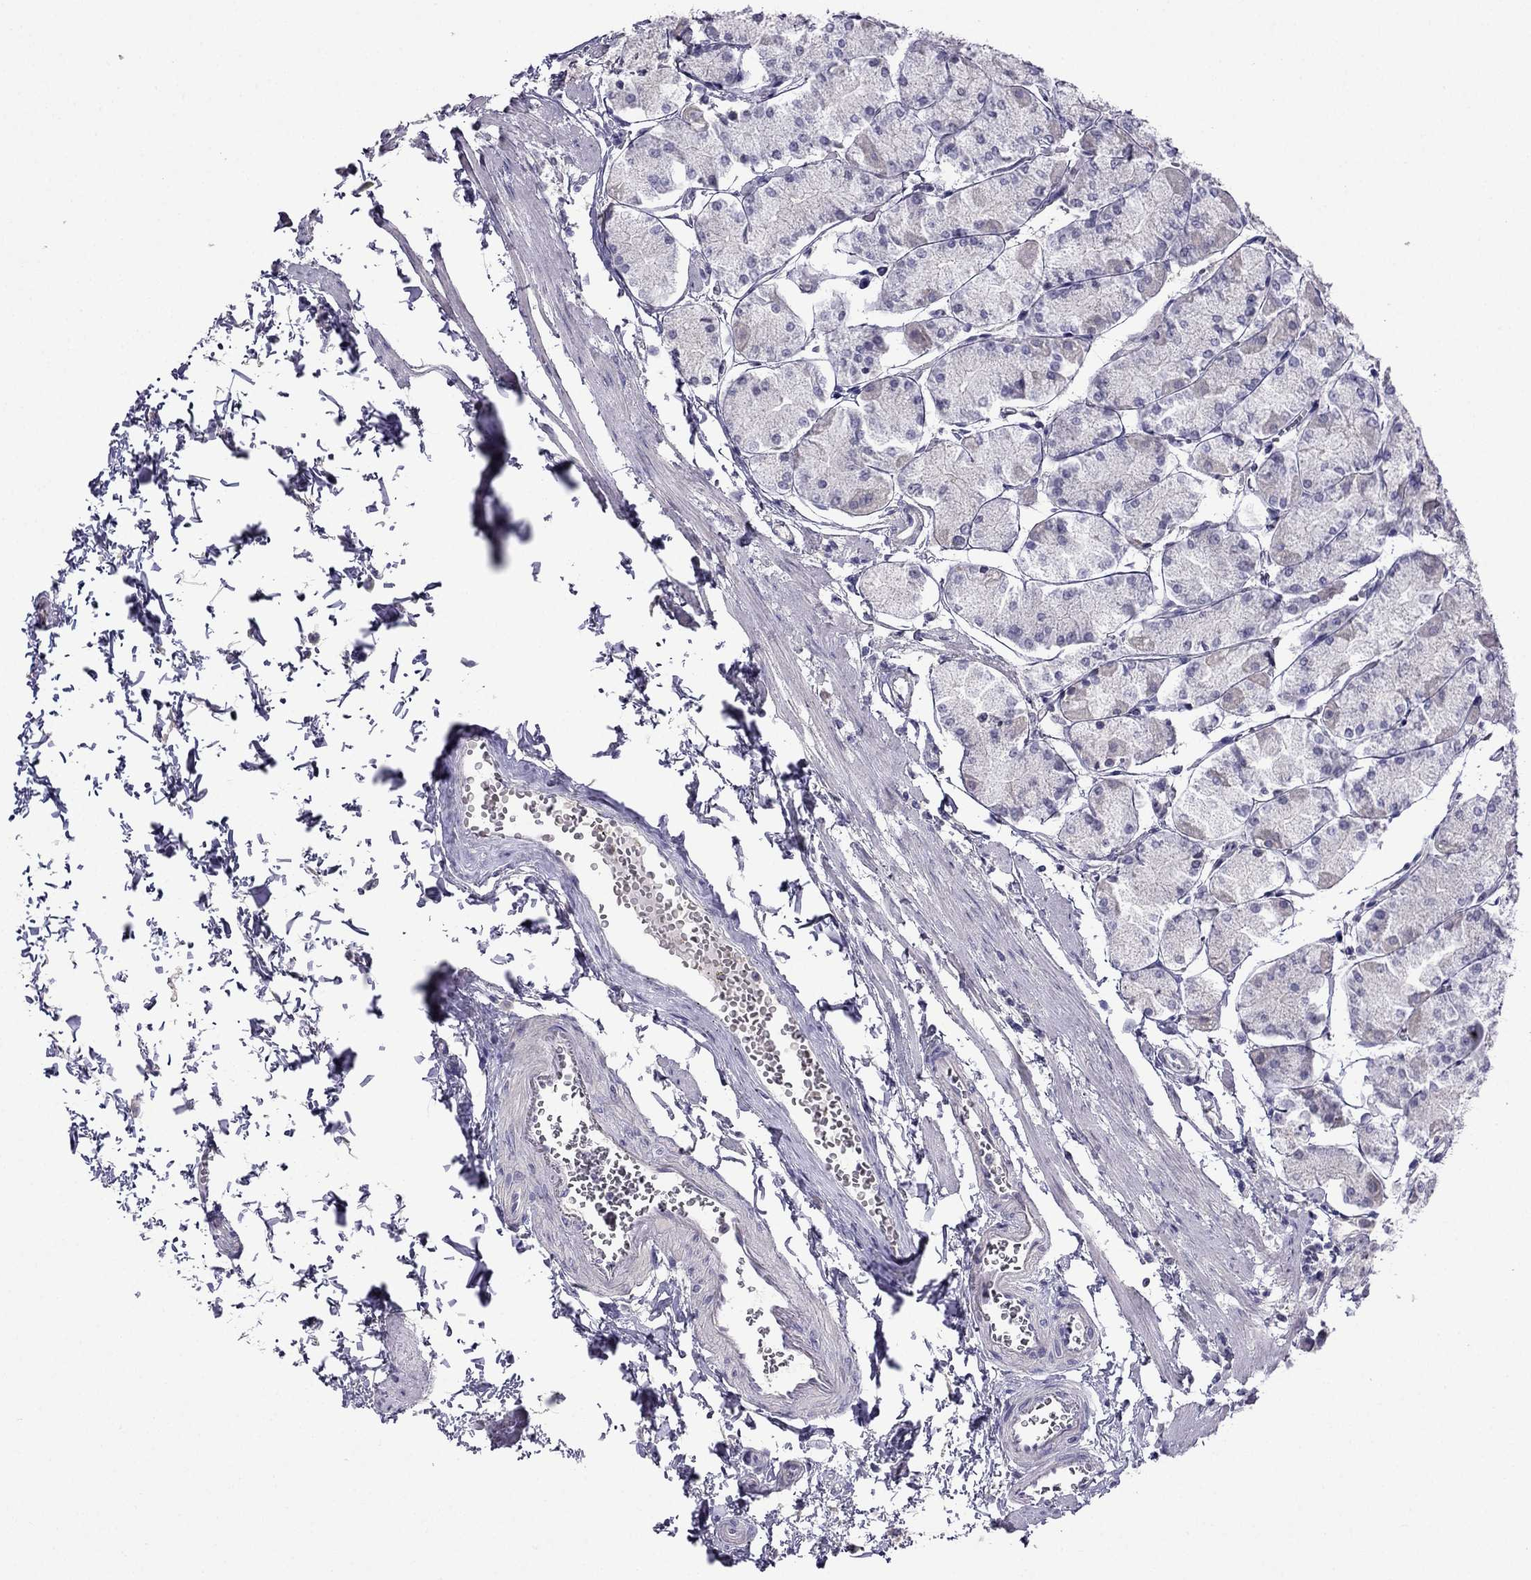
{"staining": {"intensity": "negative", "quantity": "none", "location": "none"}, "tissue": "stomach", "cell_type": "Glandular cells", "image_type": "normal", "snomed": [{"axis": "morphology", "description": "Normal tissue, NOS"}, {"axis": "topography", "description": "Stomach, upper"}], "caption": "This is an IHC photomicrograph of normal stomach. There is no staining in glandular cells.", "gene": "SCNN1D", "patient": {"sex": "male", "age": 60}}